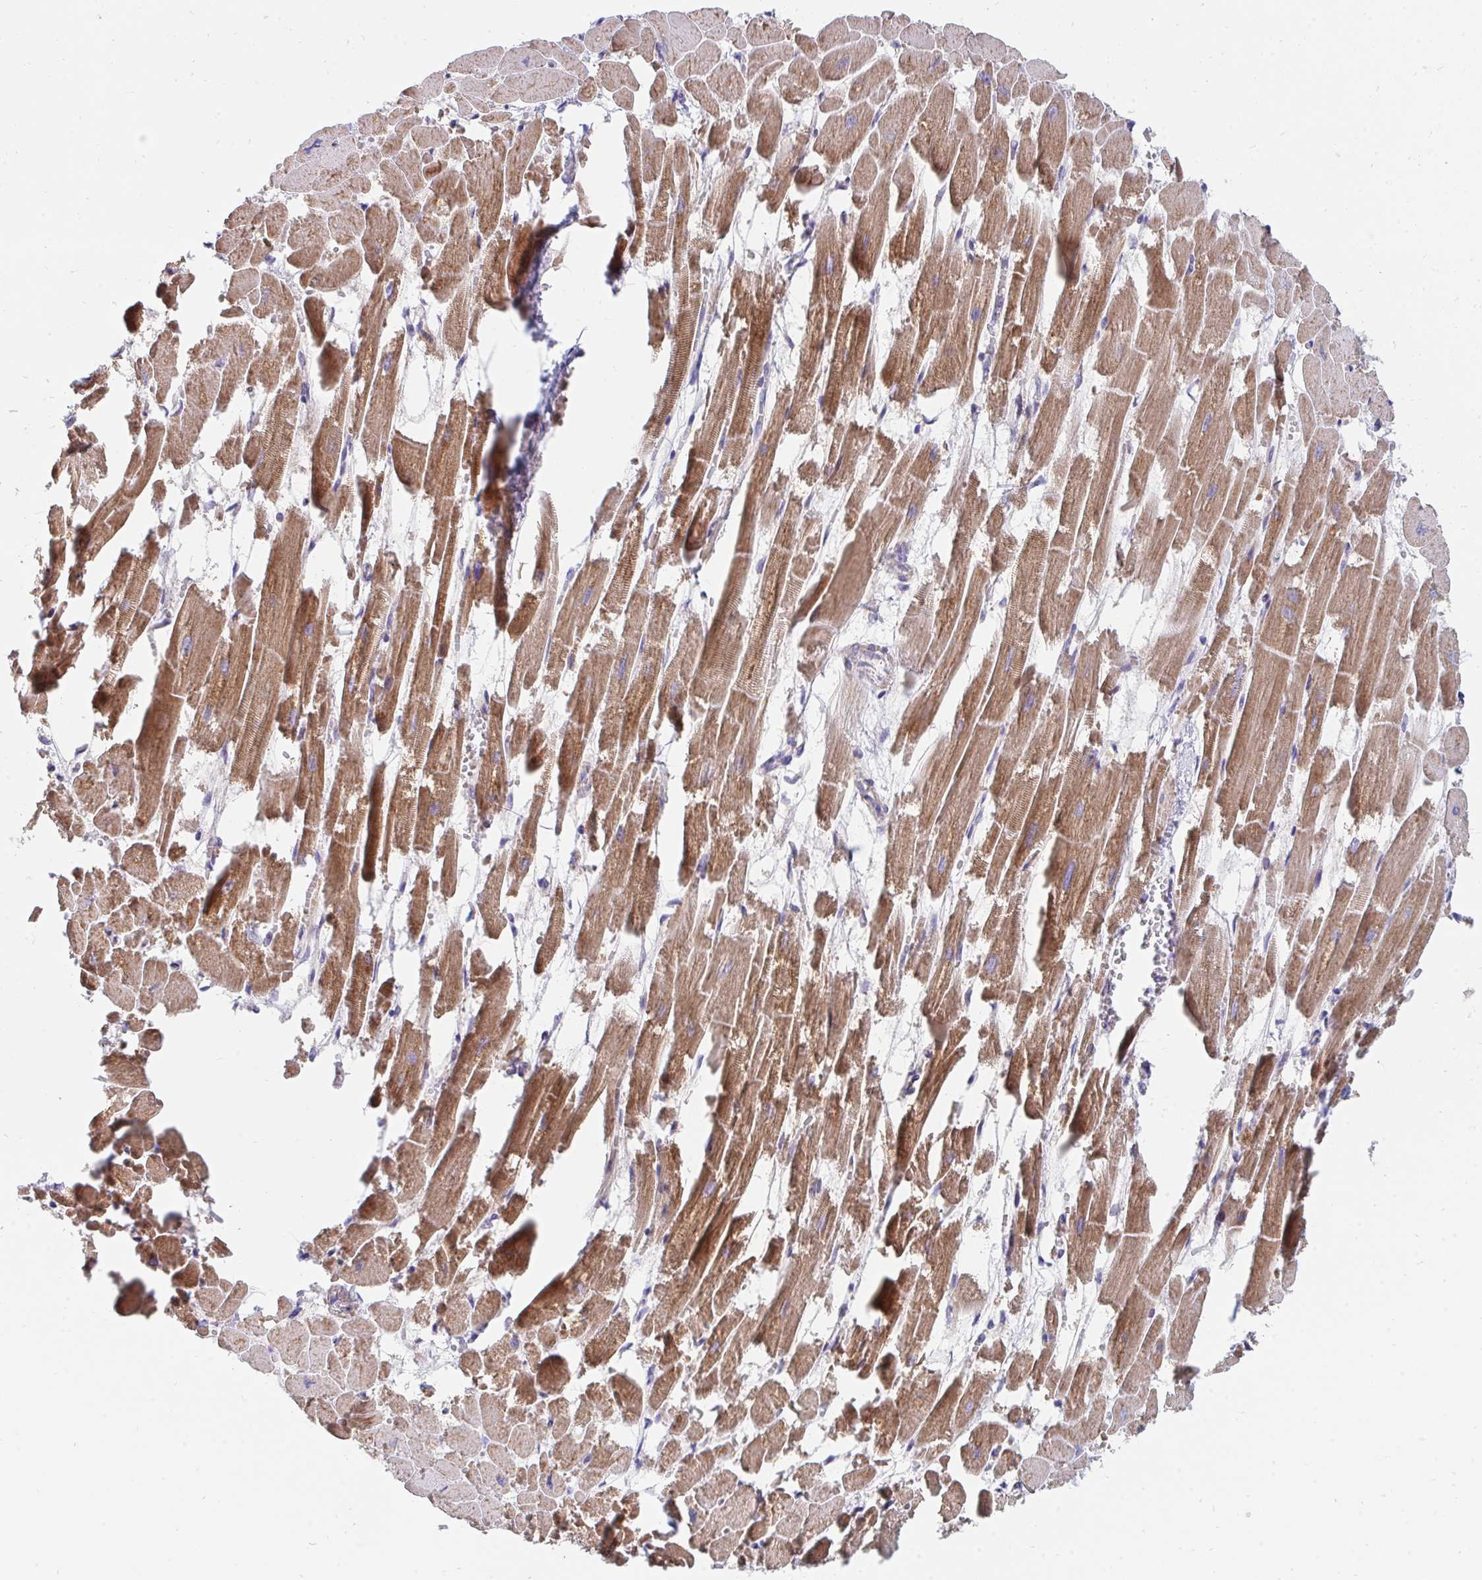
{"staining": {"intensity": "moderate", "quantity": ">75%", "location": "cytoplasmic/membranous"}, "tissue": "heart muscle", "cell_type": "Cardiomyocytes", "image_type": "normal", "snomed": [{"axis": "morphology", "description": "Normal tissue, NOS"}, {"axis": "topography", "description": "Heart"}], "caption": "Moderate cytoplasmic/membranous protein positivity is appreciated in about >75% of cardiomyocytes in heart muscle.", "gene": "PC", "patient": {"sex": "female", "age": 52}}